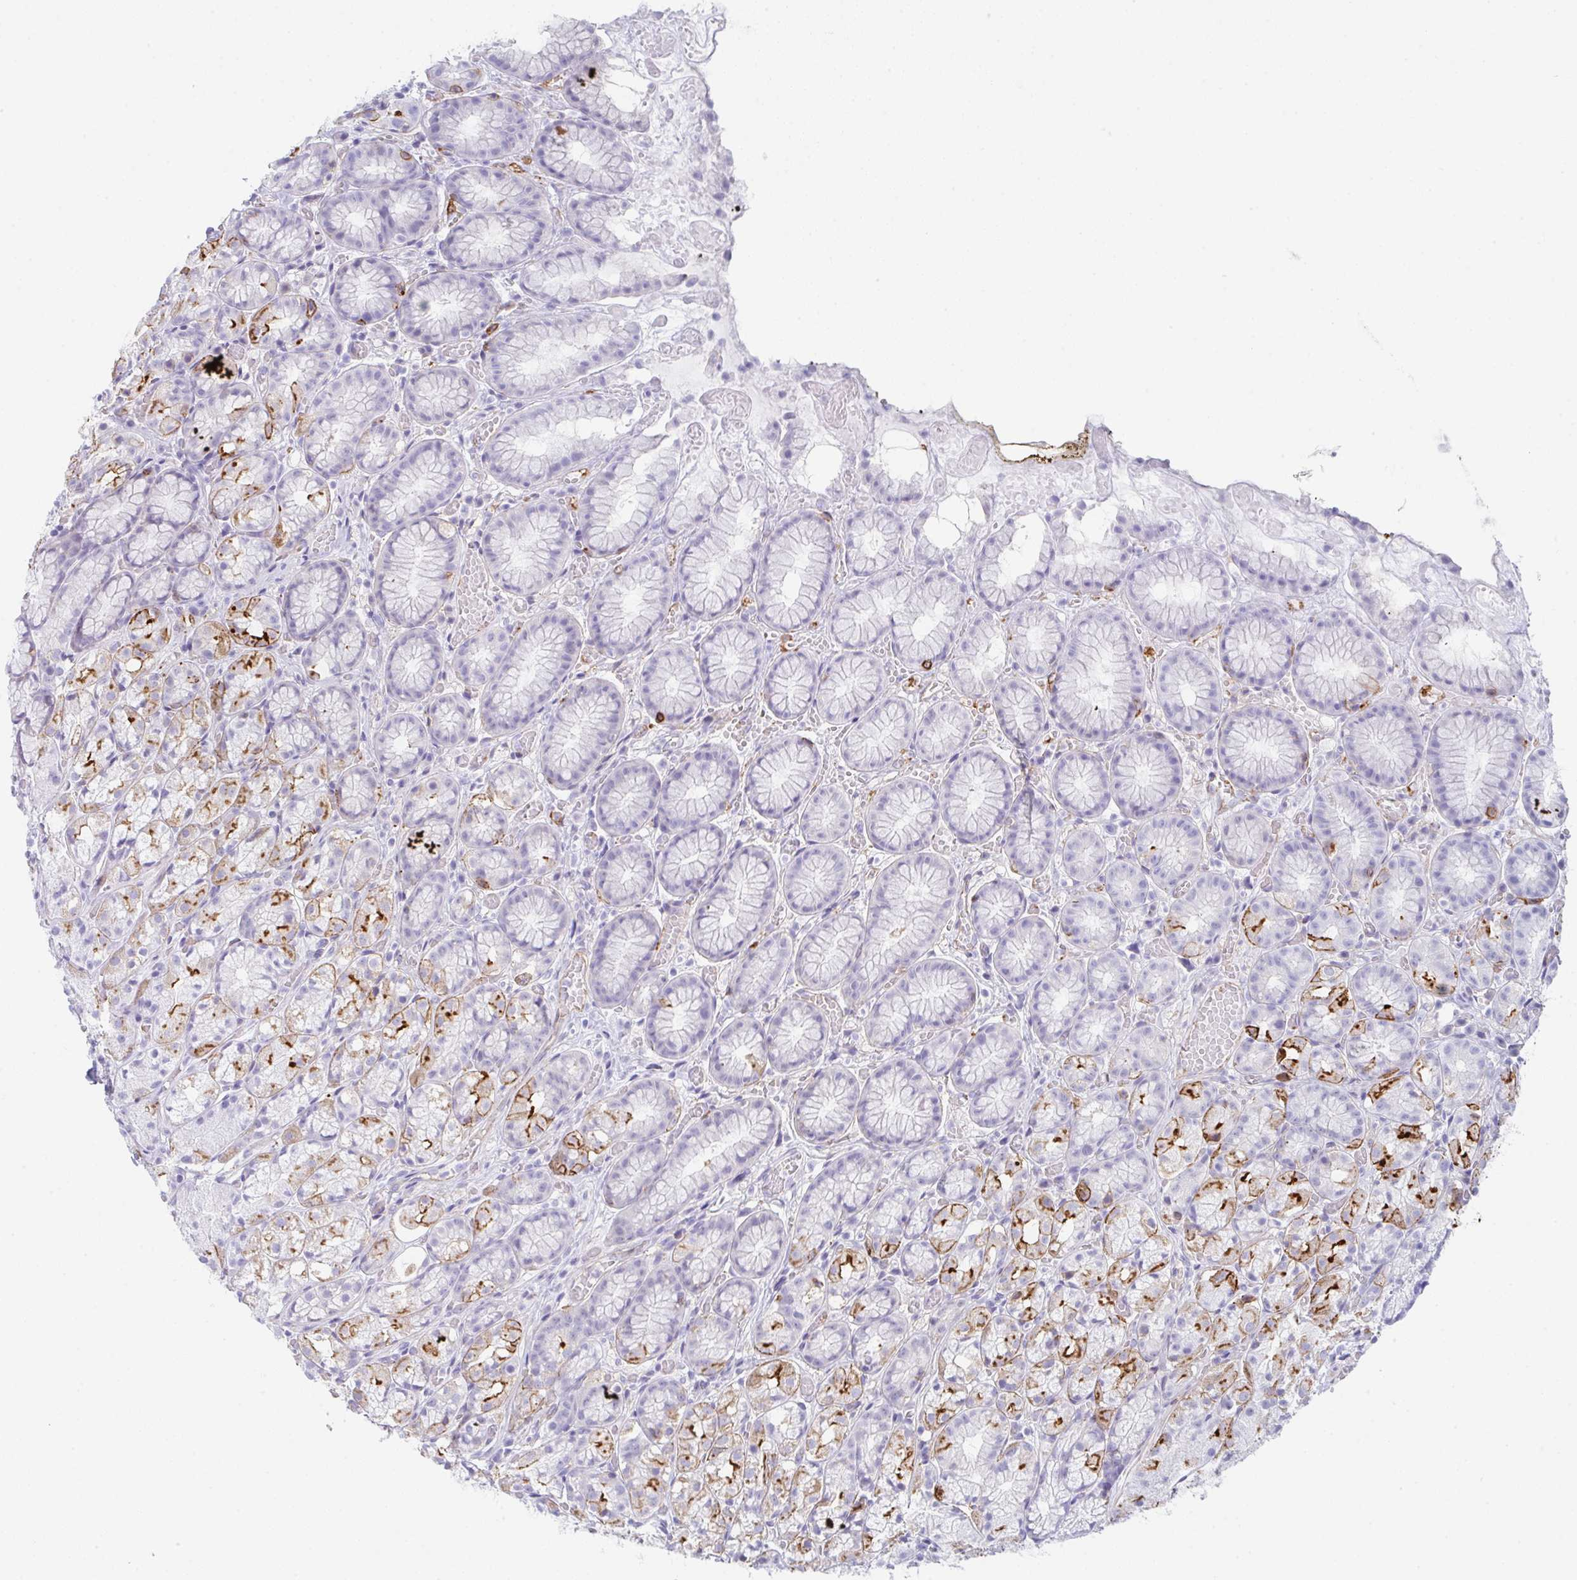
{"staining": {"intensity": "strong", "quantity": "<25%", "location": "cytoplasmic/membranous"}, "tissue": "stomach", "cell_type": "Glandular cells", "image_type": "normal", "snomed": [{"axis": "morphology", "description": "Normal tissue, NOS"}, {"axis": "topography", "description": "Smooth muscle"}, {"axis": "topography", "description": "Stomach"}], "caption": "Immunohistochemistry image of unremarkable stomach stained for a protein (brown), which shows medium levels of strong cytoplasmic/membranous staining in approximately <25% of glandular cells.", "gene": "DBN1", "patient": {"sex": "male", "age": 70}}